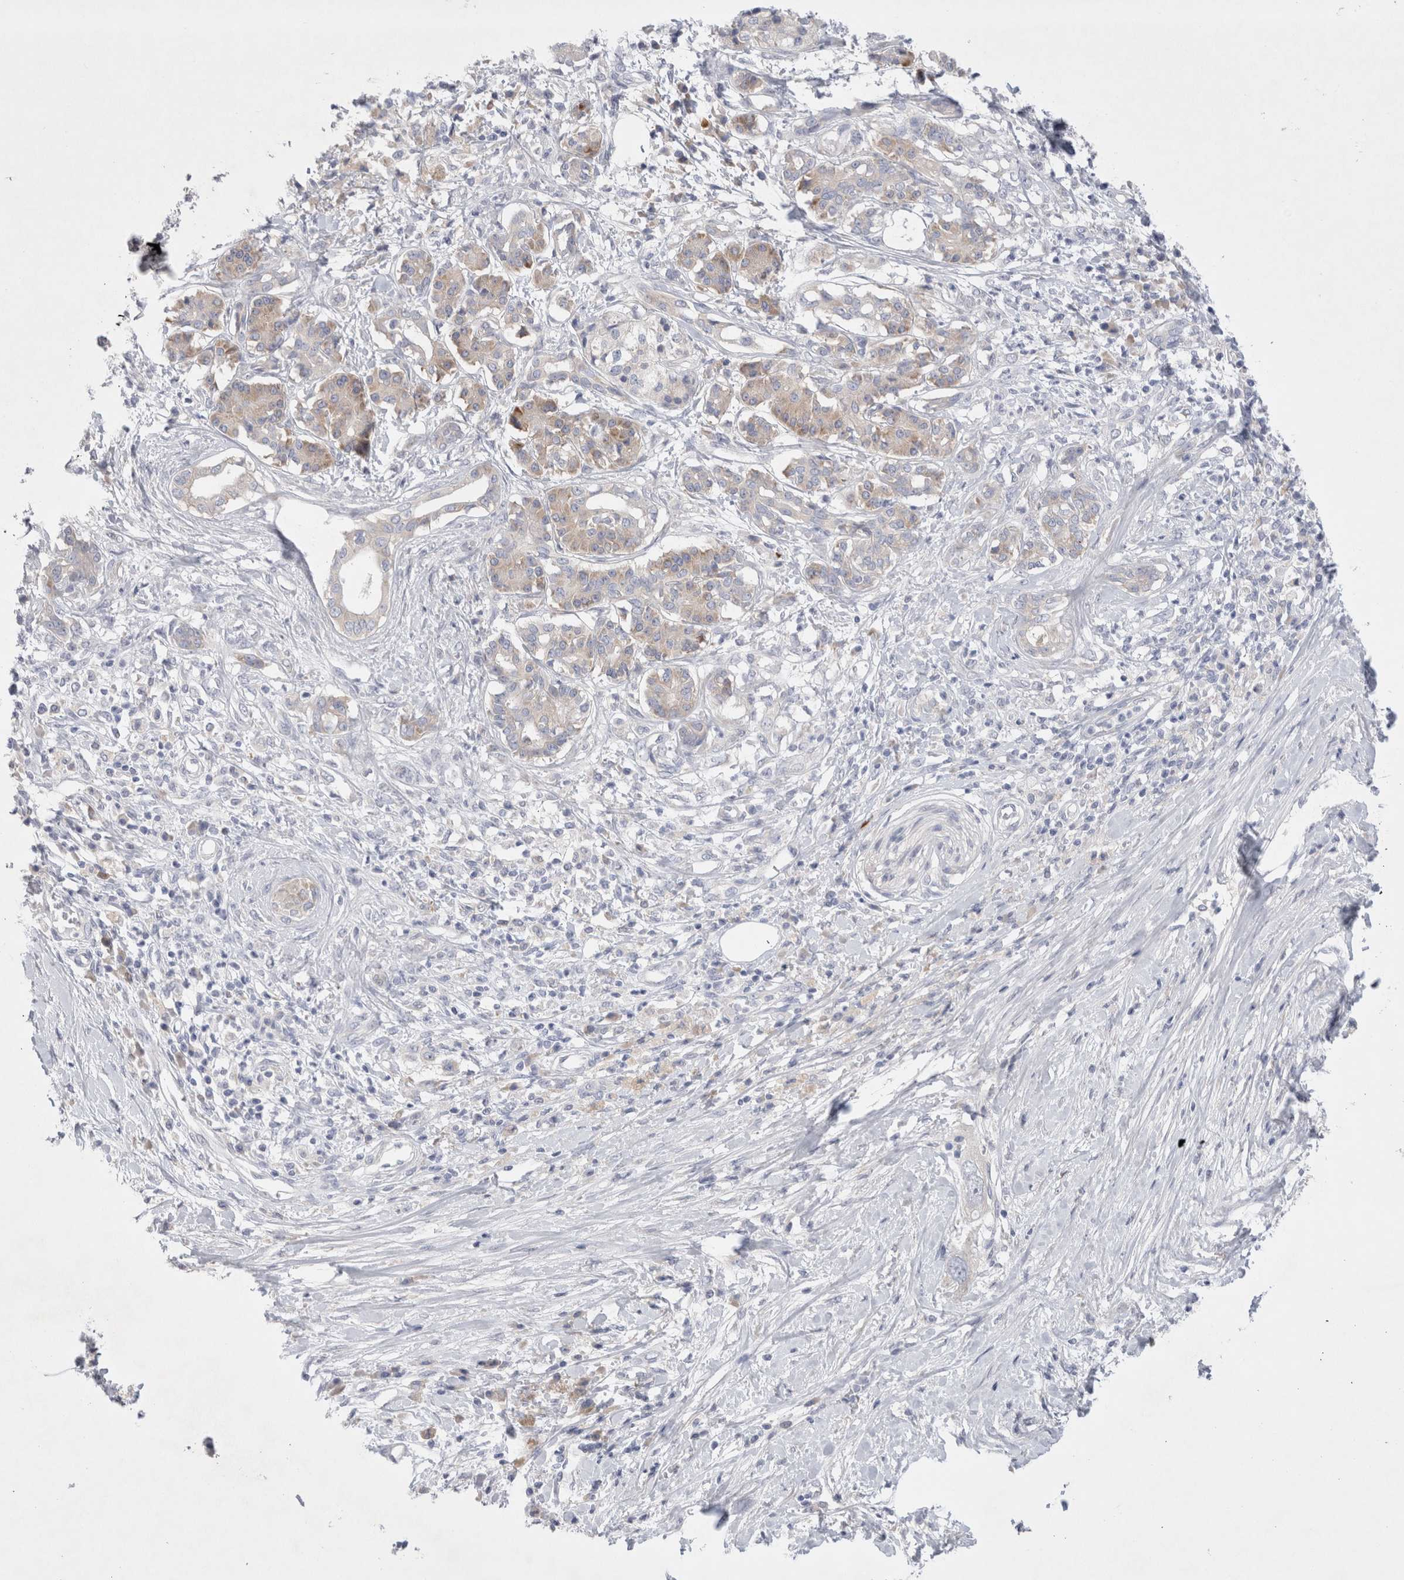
{"staining": {"intensity": "negative", "quantity": "none", "location": "none"}, "tissue": "pancreatic cancer", "cell_type": "Tumor cells", "image_type": "cancer", "snomed": [{"axis": "morphology", "description": "Adenocarcinoma, NOS"}, {"axis": "topography", "description": "Pancreas"}], "caption": "This histopathology image is of adenocarcinoma (pancreatic) stained with immunohistochemistry to label a protein in brown with the nuclei are counter-stained blue. There is no staining in tumor cells.", "gene": "RBM12B", "patient": {"sex": "female", "age": 56}}